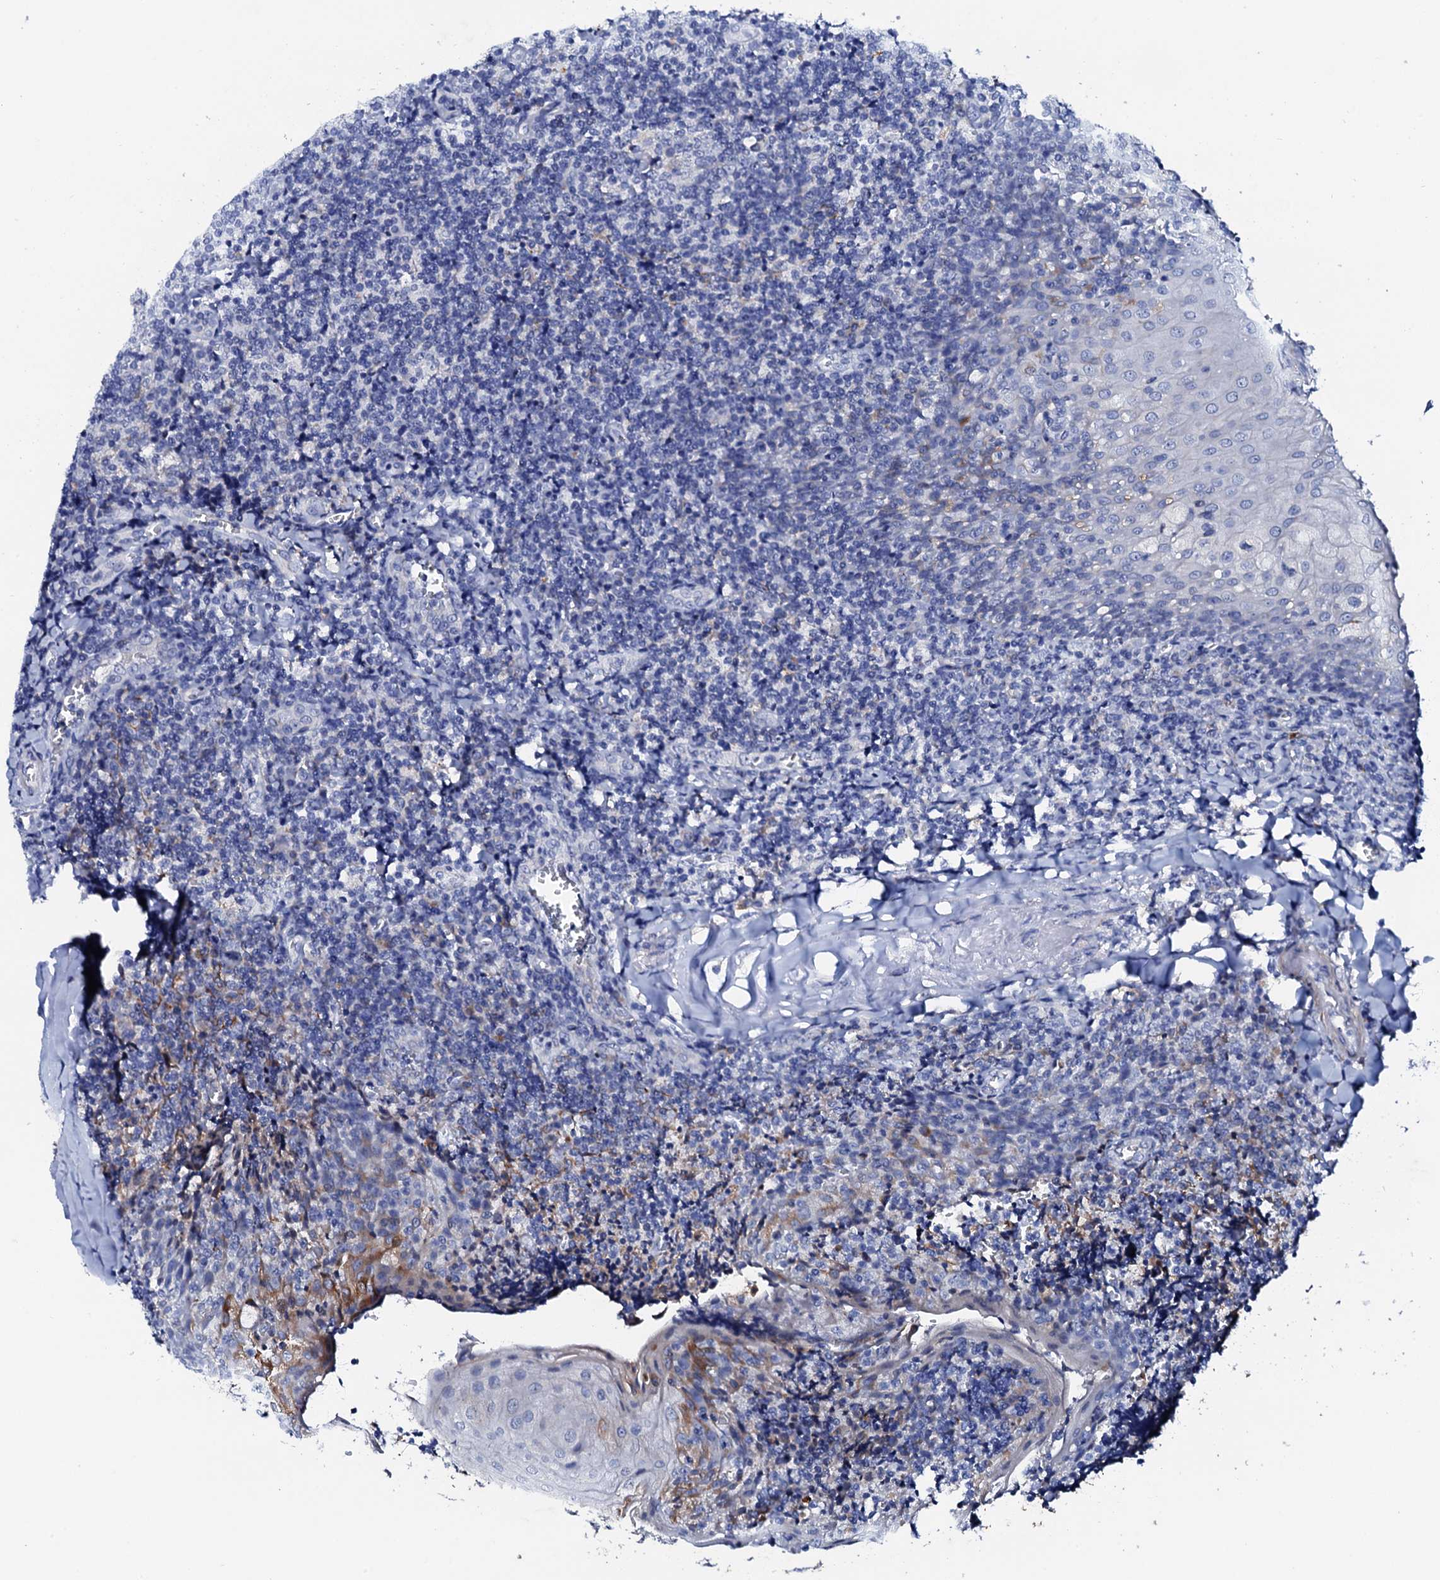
{"staining": {"intensity": "negative", "quantity": "none", "location": "none"}, "tissue": "tonsil", "cell_type": "Germinal center cells", "image_type": "normal", "snomed": [{"axis": "morphology", "description": "Normal tissue, NOS"}, {"axis": "topography", "description": "Tonsil"}], "caption": "This is an immunohistochemistry photomicrograph of unremarkable human tonsil. There is no staining in germinal center cells.", "gene": "GLB1L3", "patient": {"sex": "male", "age": 27}}